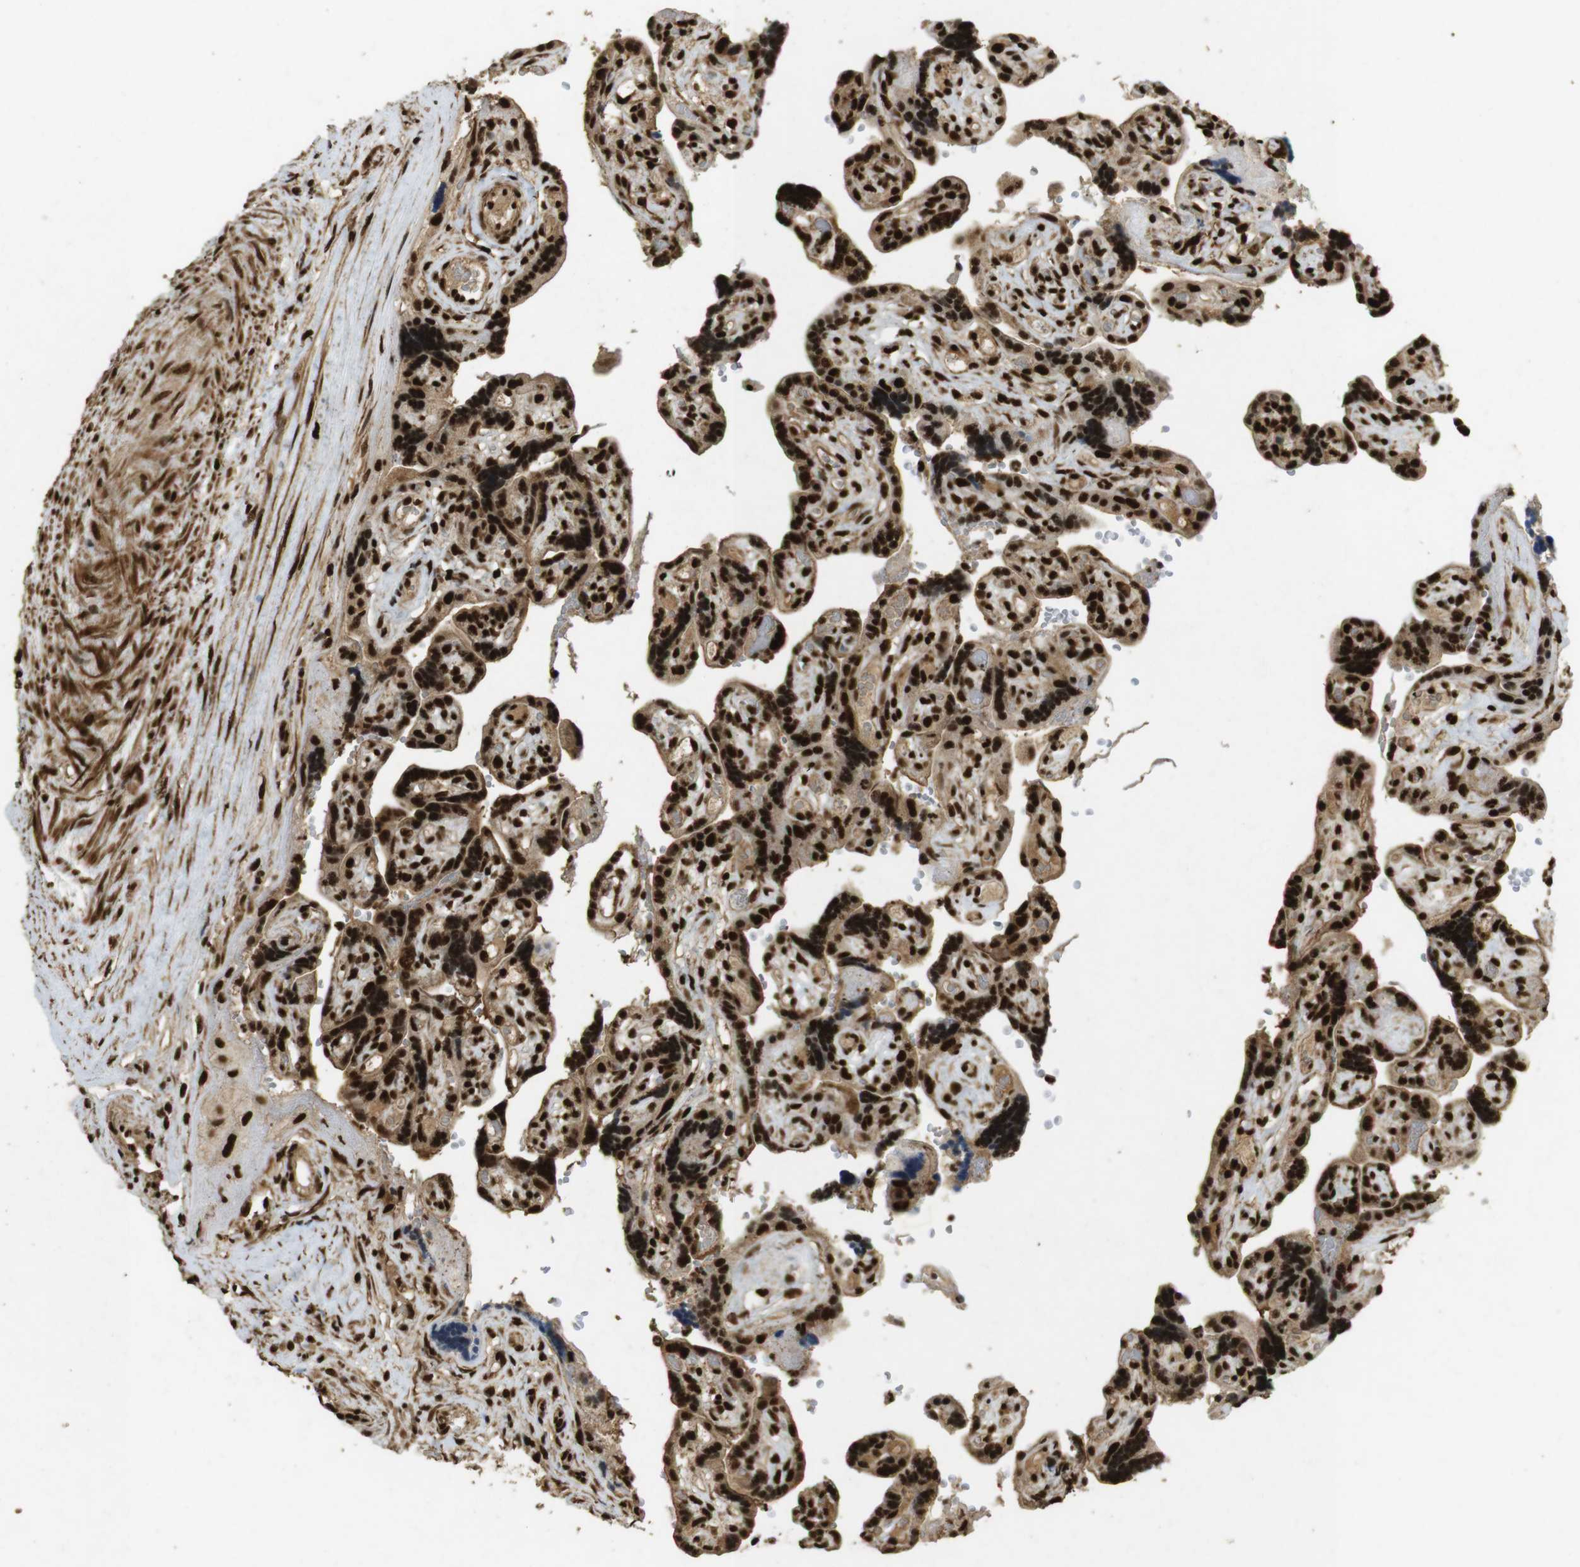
{"staining": {"intensity": "strong", "quantity": ">75%", "location": "nuclear"}, "tissue": "placenta", "cell_type": "Decidual cells", "image_type": "normal", "snomed": [{"axis": "morphology", "description": "Normal tissue, NOS"}, {"axis": "topography", "description": "Placenta"}], "caption": "This histopathology image reveals IHC staining of benign human placenta, with high strong nuclear positivity in approximately >75% of decidual cells.", "gene": "GATA4", "patient": {"sex": "female", "age": 30}}